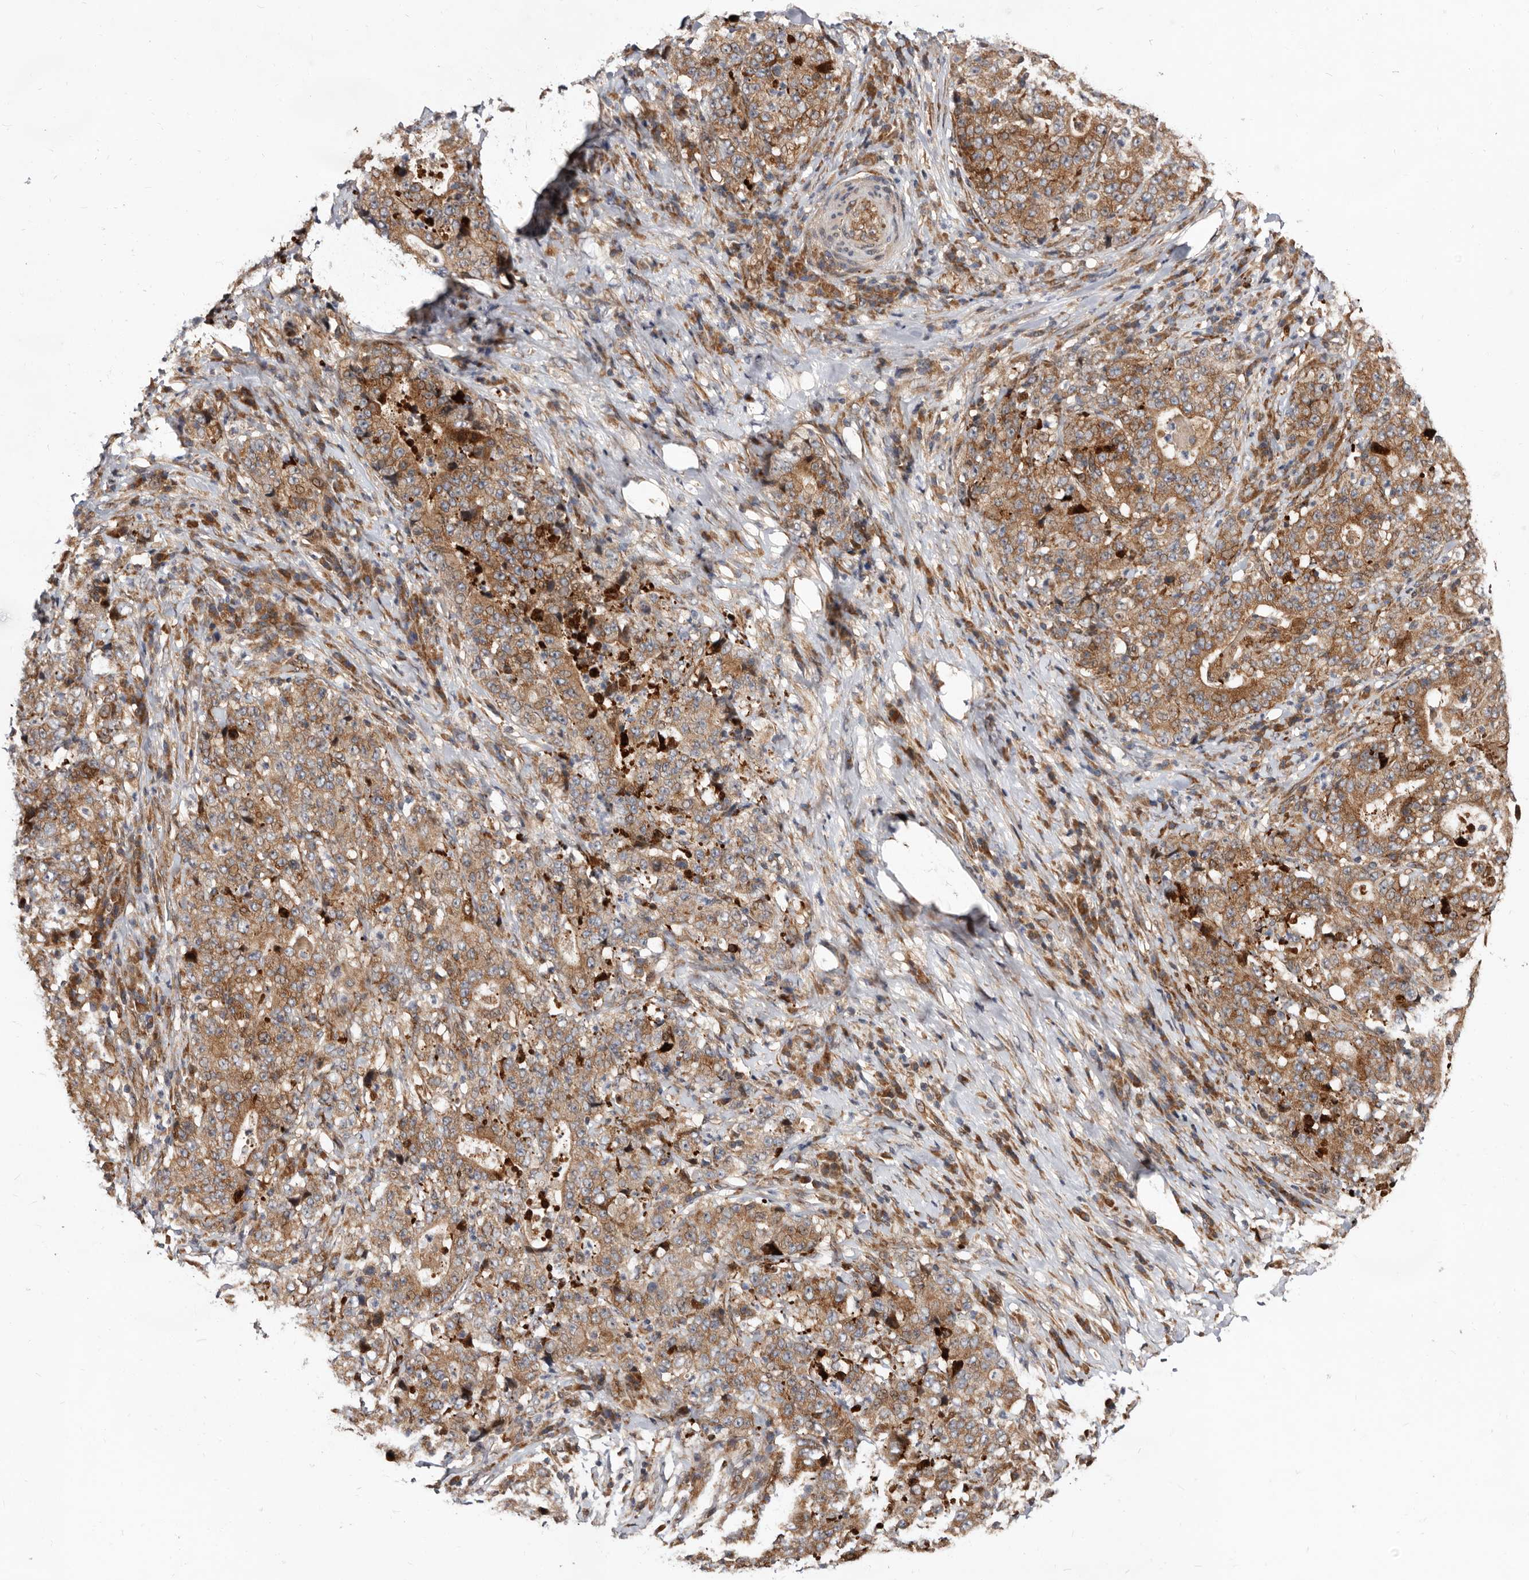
{"staining": {"intensity": "moderate", "quantity": ">75%", "location": "cytoplasmic/membranous"}, "tissue": "stomach cancer", "cell_type": "Tumor cells", "image_type": "cancer", "snomed": [{"axis": "morphology", "description": "Normal tissue, NOS"}, {"axis": "morphology", "description": "Adenocarcinoma, NOS"}, {"axis": "topography", "description": "Stomach, upper"}, {"axis": "topography", "description": "Stomach"}], "caption": "Brown immunohistochemical staining in human stomach adenocarcinoma displays moderate cytoplasmic/membranous positivity in approximately >75% of tumor cells.", "gene": "WEE2", "patient": {"sex": "male", "age": 59}}